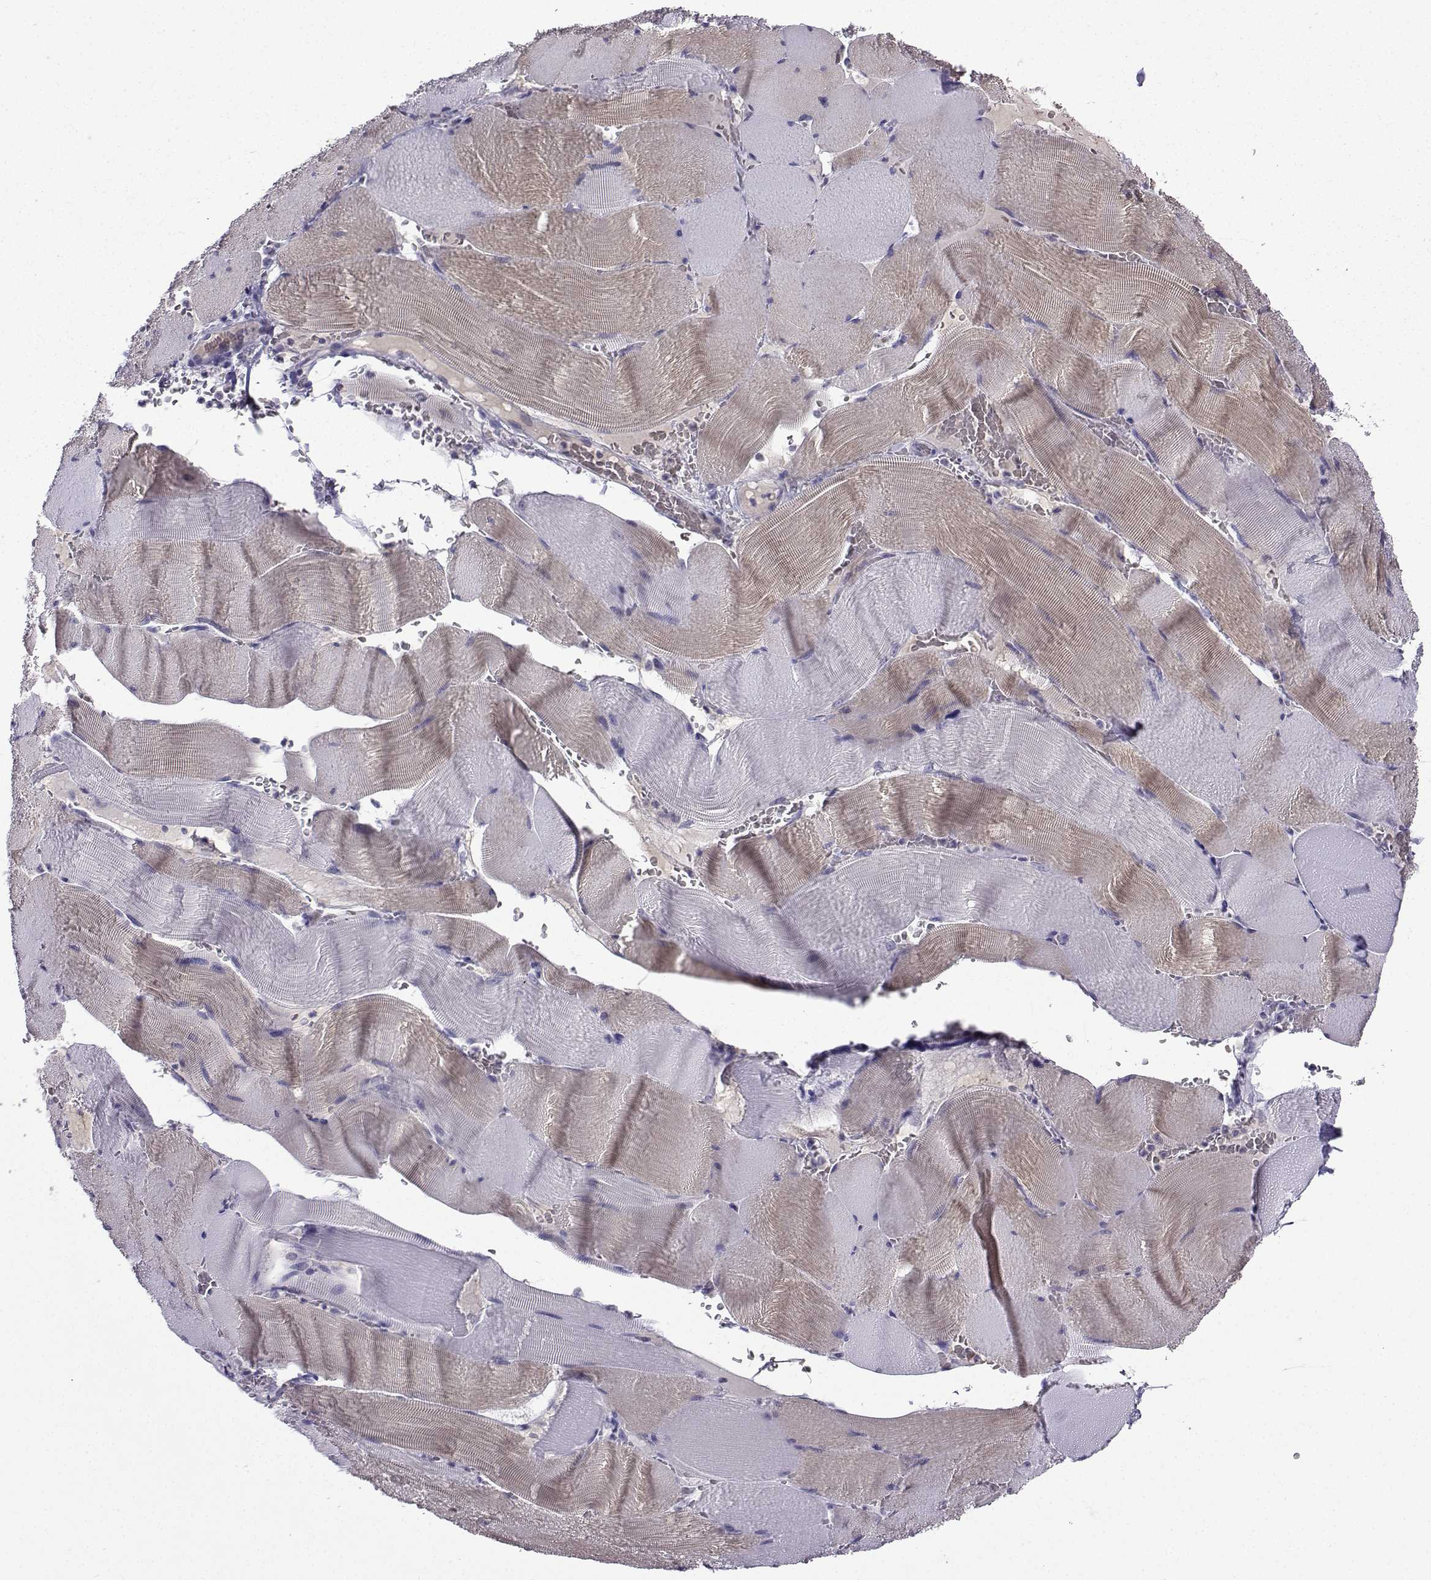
{"staining": {"intensity": "weak", "quantity": "25%-75%", "location": "cytoplasmic/membranous"}, "tissue": "skeletal muscle", "cell_type": "Myocytes", "image_type": "normal", "snomed": [{"axis": "morphology", "description": "Normal tissue, NOS"}, {"axis": "topography", "description": "Skeletal muscle"}], "caption": "Immunohistochemistry (IHC) of normal skeletal muscle shows low levels of weak cytoplasmic/membranous staining in approximately 25%-75% of myocytes.", "gene": "LRFN2", "patient": {"sex": "male", "age": 56}}